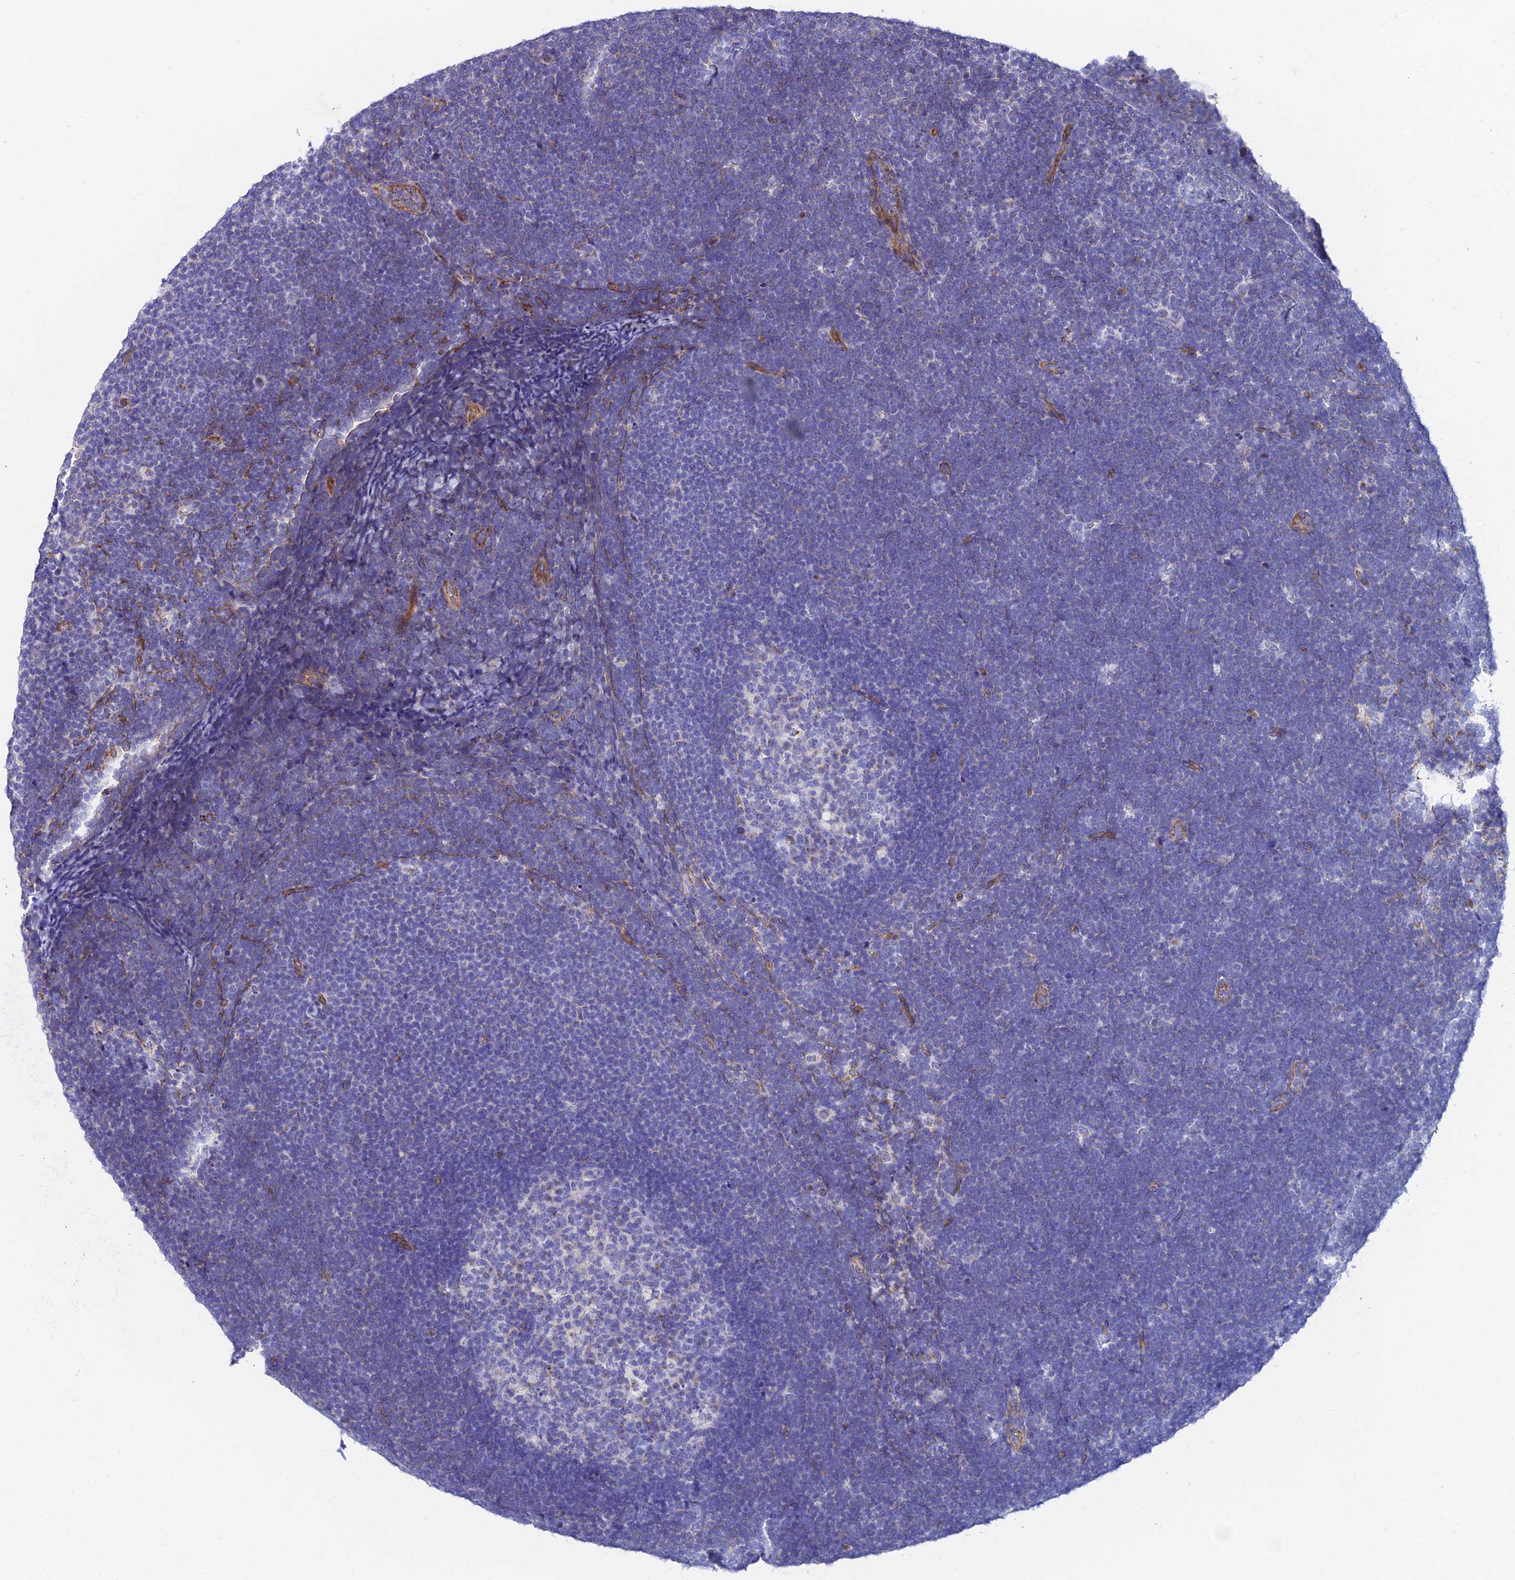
{"staining": {"intensity": "negative", "quantity": "none", "location": "none"}, "tissue": "lymphoma", "cell_type": "Tumor cells", "image_type": "cancer", "snomed": [{"axis": "morphology", "description": "Malignant lymphoma, non-Hodgkin's type, High grade"}, {"axis": "topography", "description": "Lymph node"}], "caption": "High-grade malignant lymphoma, non-Hodgkin's type was stained to show a protein in brown. There is no significant expression in tumor cells. (IHC, brightfield microscopy, high magnification).", "gene": "ADGRF3", "patient": {"sex": "male", "age": 13}}